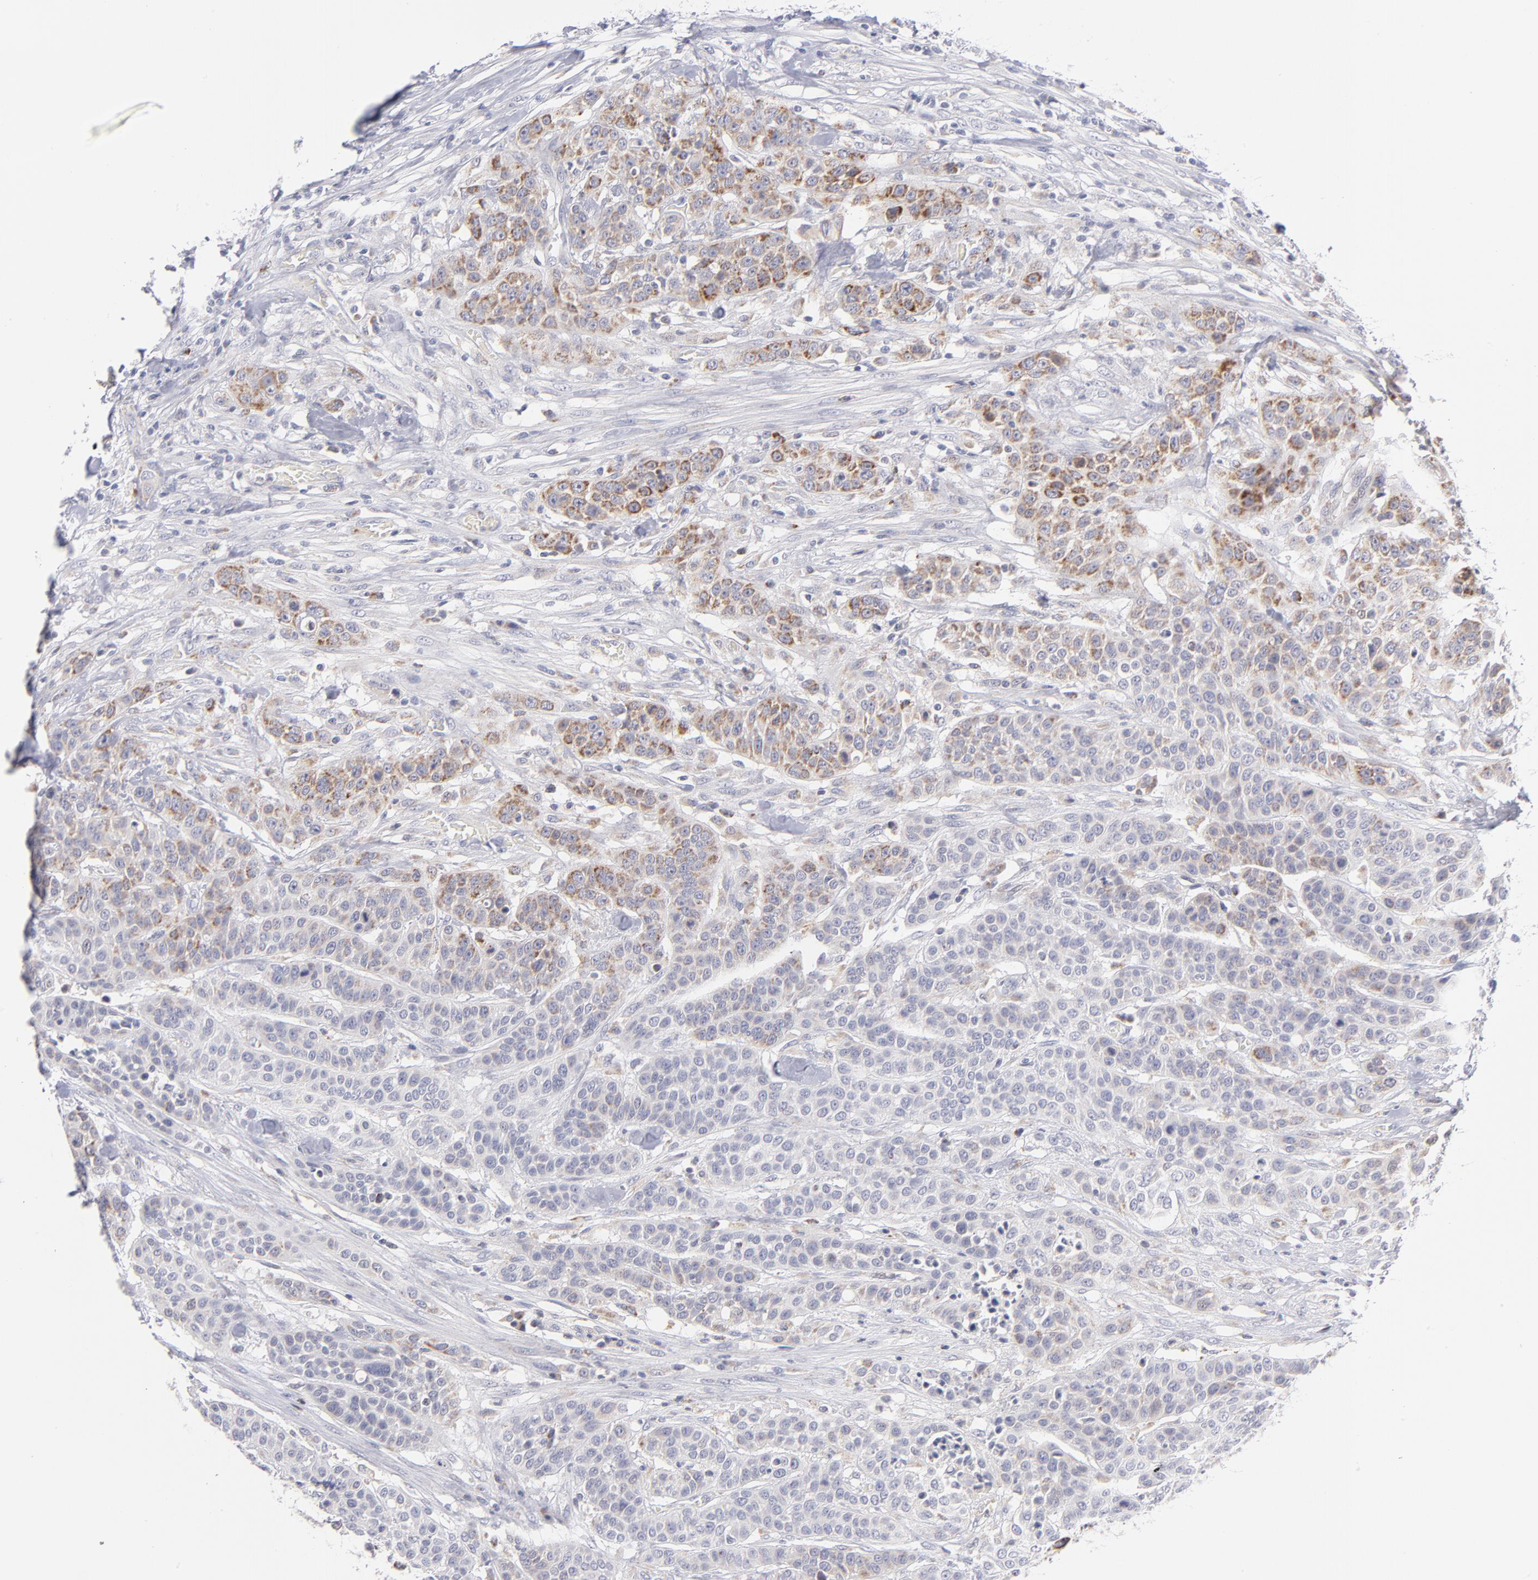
{"staining": {"intensity": "moderate", "quantity": "25%-75%", "location": "cytoplasmic/membranous"}, "tissue": "urothelial cancer", "cell_type": "Tumor cells", "image_type": "cancer", "snomed": [{"axis": "morphology", "description": "Urothelial carcinoma, High grade"}, {"axis": "topography", "description": "Urinary bladder"}], "caption": "Urothelial cancer stained with a protein marker shows moderate staining in tumor cells.", "gene": "MTHFD2", "patient": {"sex": "male", "age": 74}}